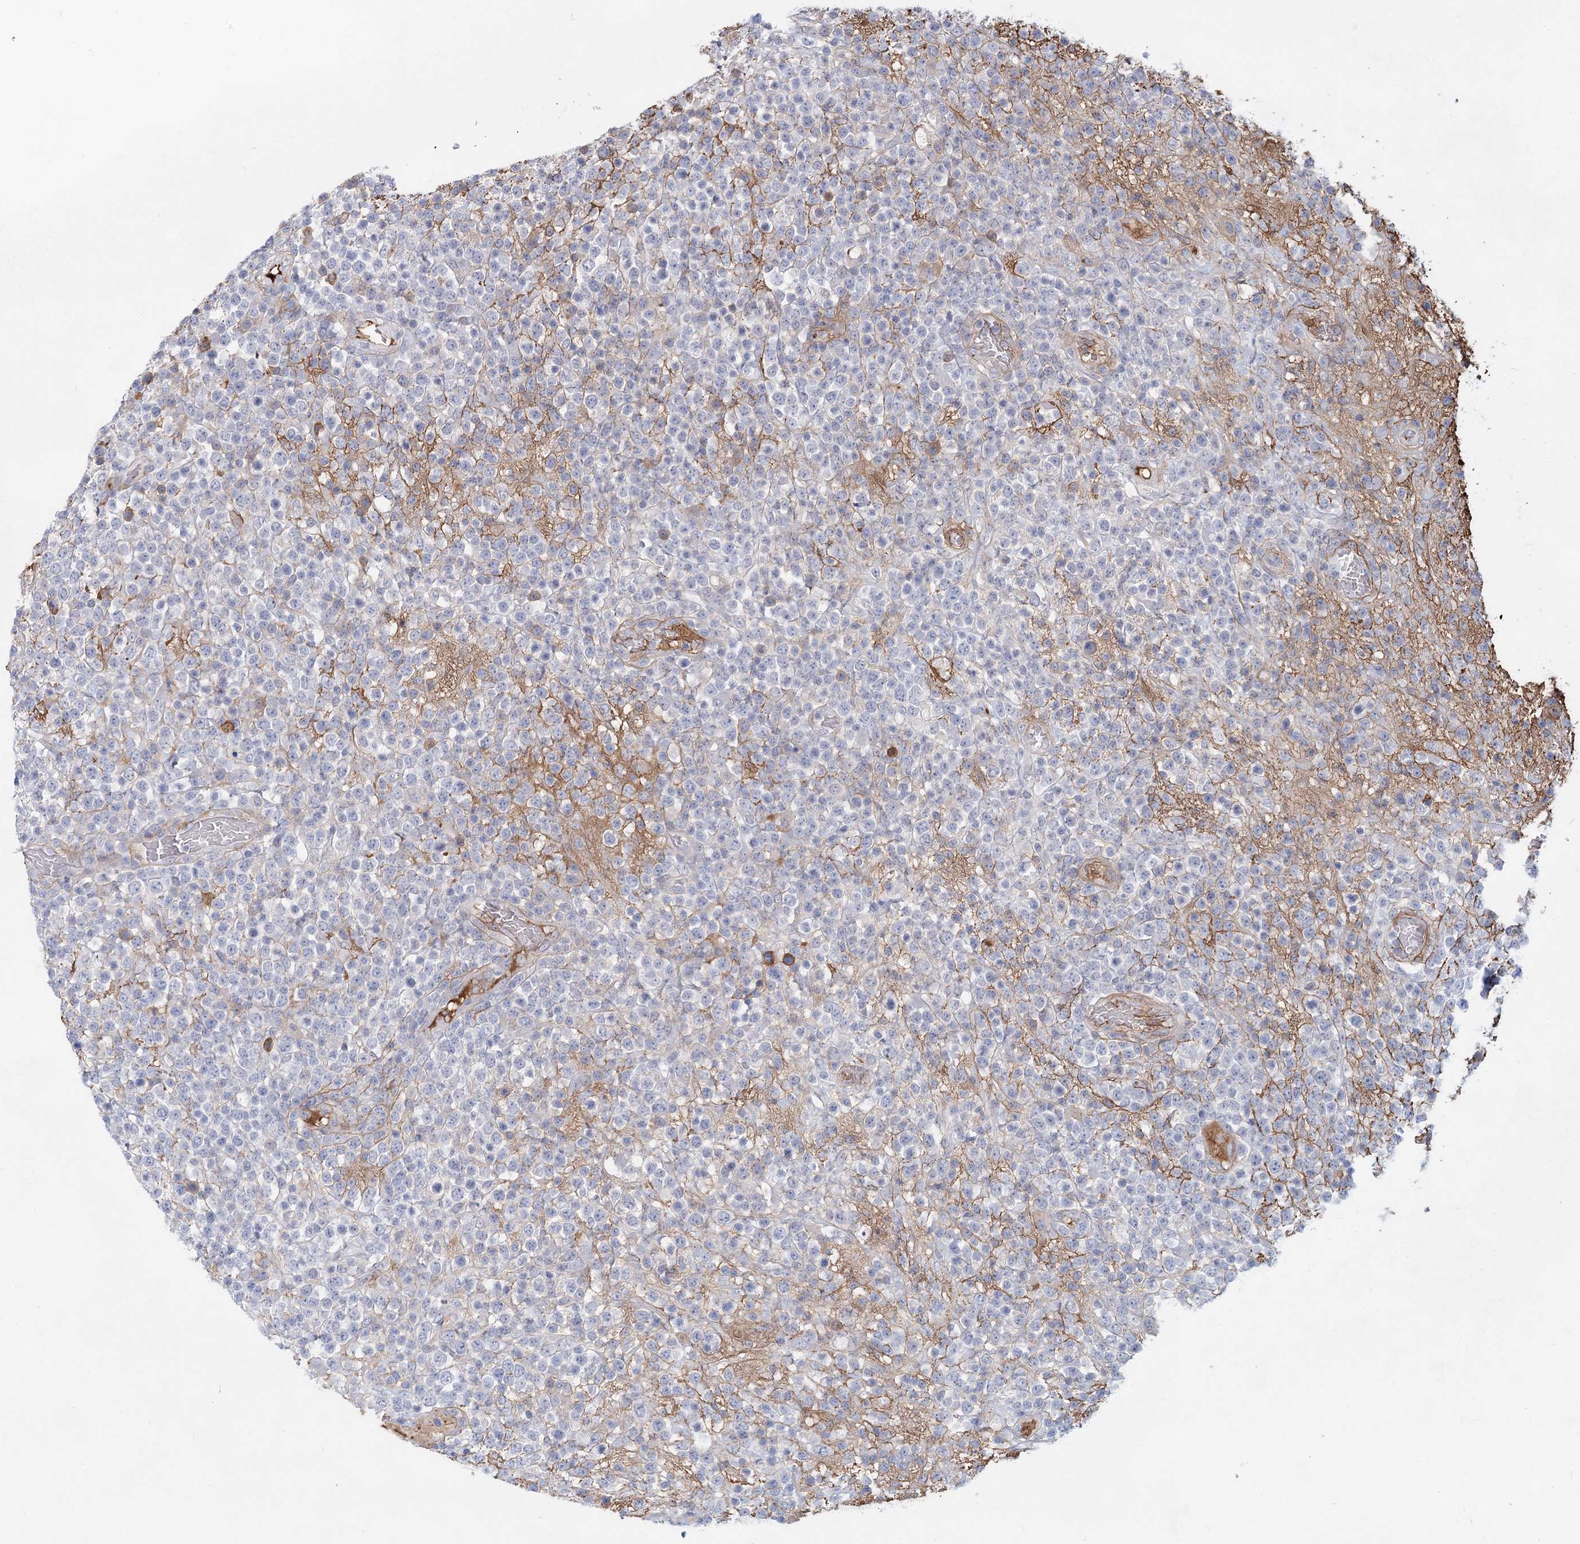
{"staining": {"intensity": "negative", "quantity": "none", "location": "none"}, "tissue": "lymphoma", "cell_type": "Tumor cells", "image_type": "cancer", "snomed": [{"axis": "morphology", "description": "Malignant lymphoma, non-Hodgkin's type, High grade"}, {"axis": "topography", "description": "Colon"}], "caption": "This is a image of IHC staining of lymphoma, which shows no expression in tumor cells.", "gene": "TASOR2", "patient": {"sex": "female", "age": 53}}